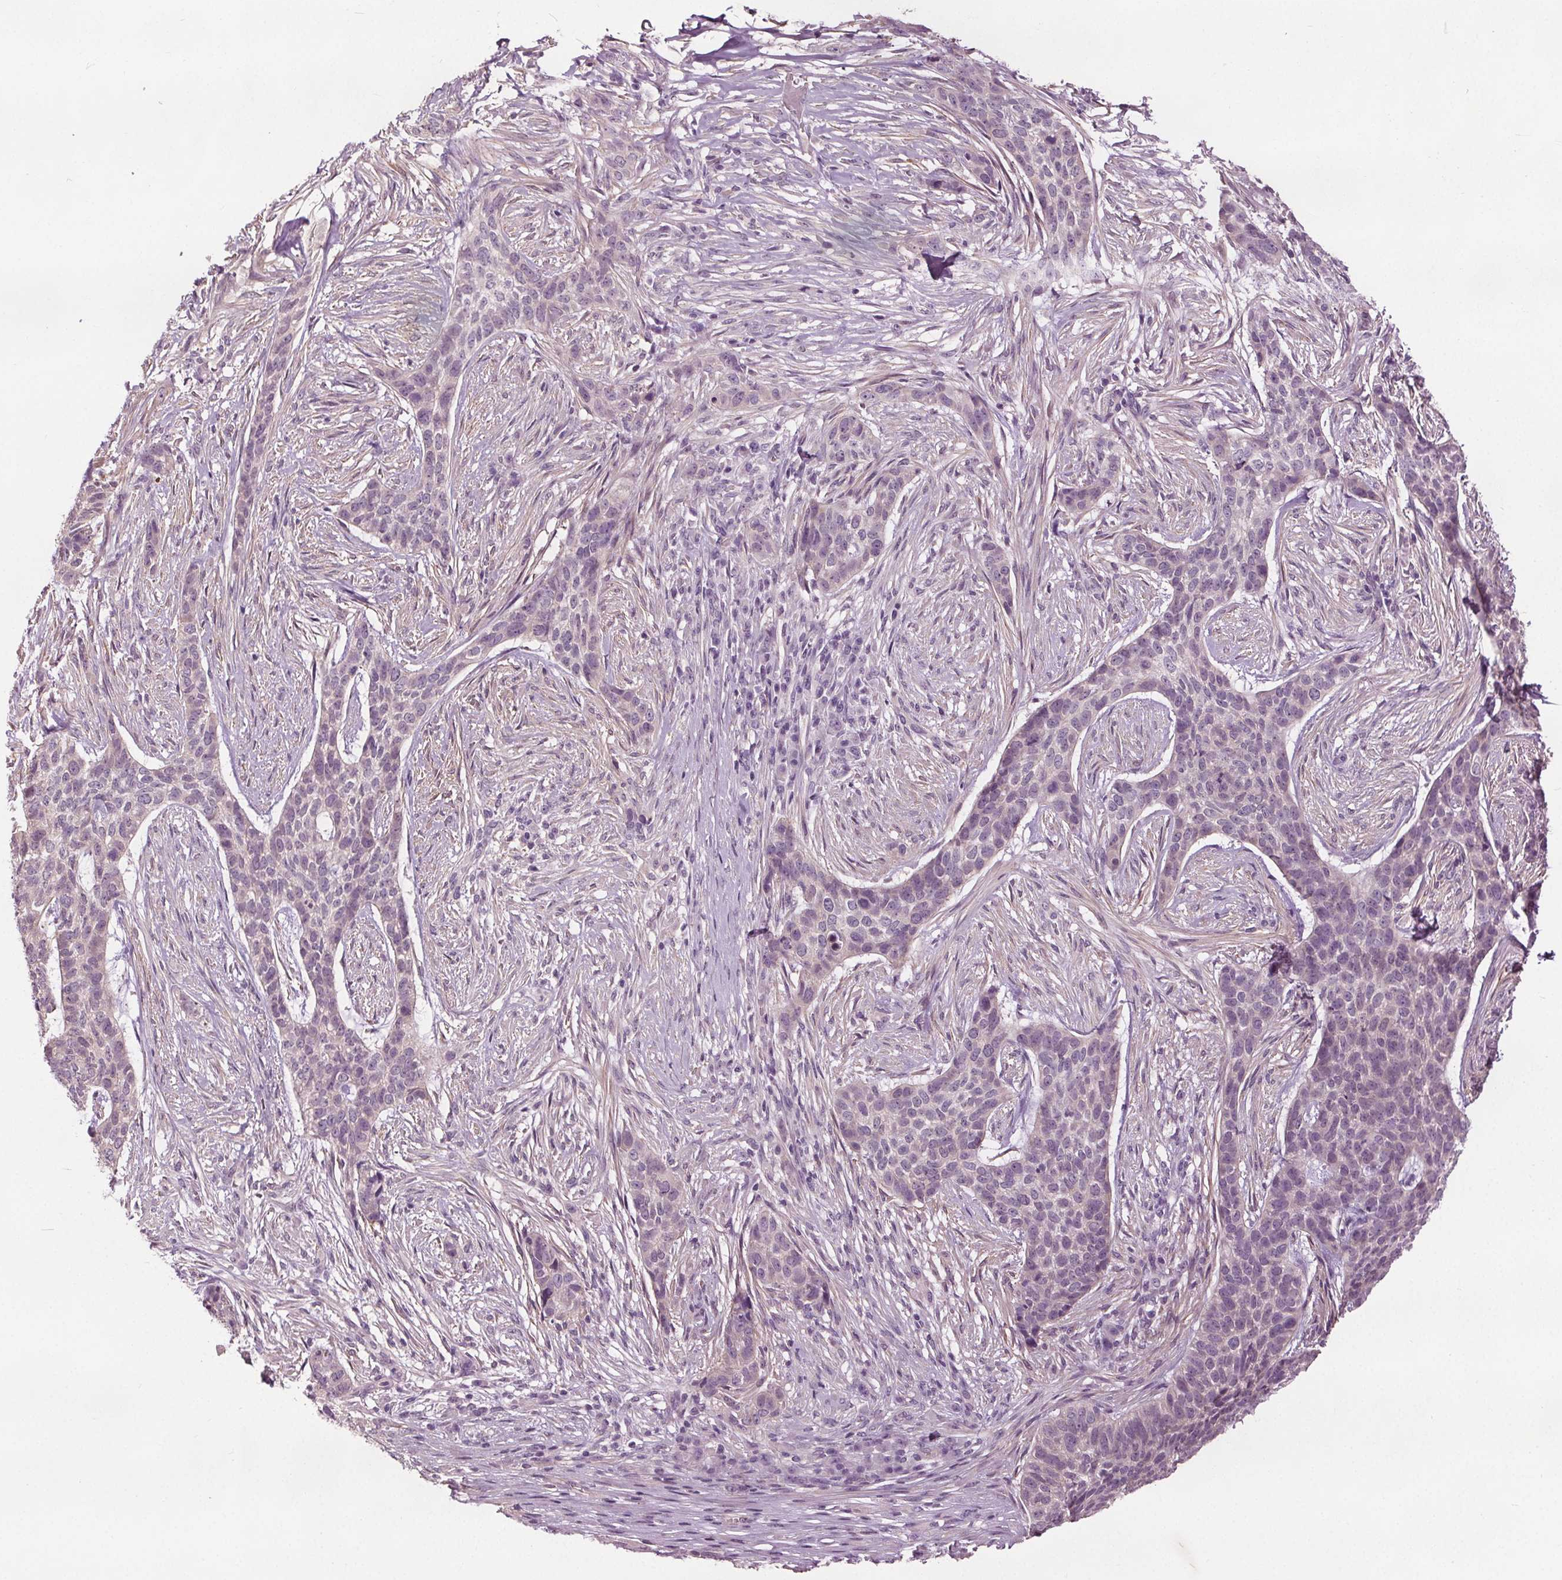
{"staining": {"intensity": "negative", "quantity": "none", "location": "none"}, "tissue": "skin cancer", "cell_type": "Tumor cells", "image_type": "cancer", "snomed": [{"axis": "morphology", "description": "Basal cell carcinoma"}, {"axis": "topography", "description": "Skin"}], "caption": "High magnification brightfield microscopy of skin cancer stained with DAB (brown) and counterstained with hematoxylin (blue): tumor cells show no significant positivity.", "gene": "RASA1", "patient": {"sex": "female", "age": 69}}